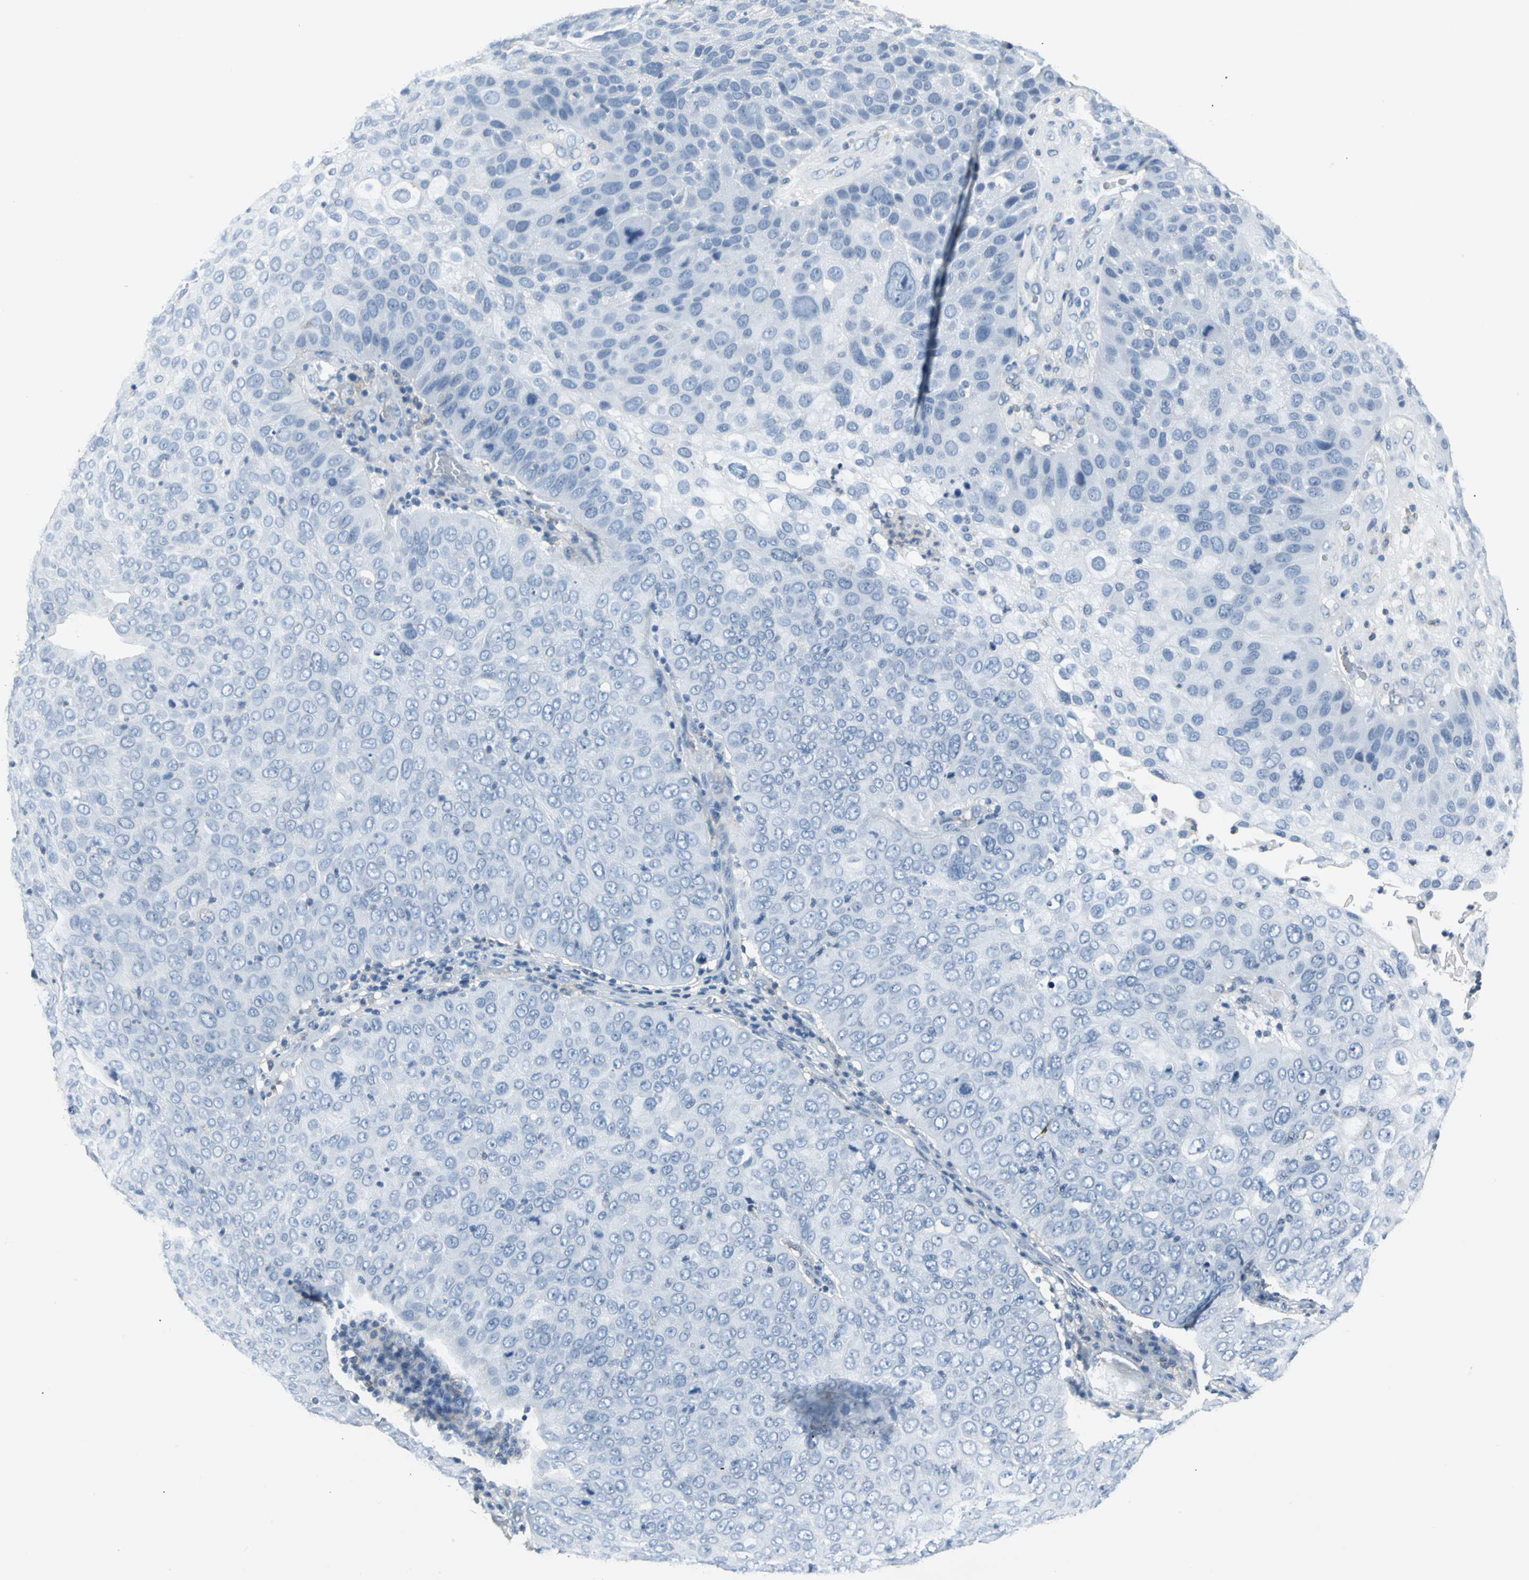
{"staining": {"intensity": "negative", "quantity": "none", "location": "none"}, "tissue": "skin cancer", "cell_type": "Tumor cells", "image_type": "cancer", "snomed": [{"axis": "morphology", "description": "Squamous cell carcinoma, NOS"}, {"axis": "topography", "description": "Skin"}], "caption": "This is an immunohistochemistry (IHC) image of skin cancer. There is no expression in tumor cells.", "gene": "IQGAP2", "patient": {"sex": "male", "age": 87}}